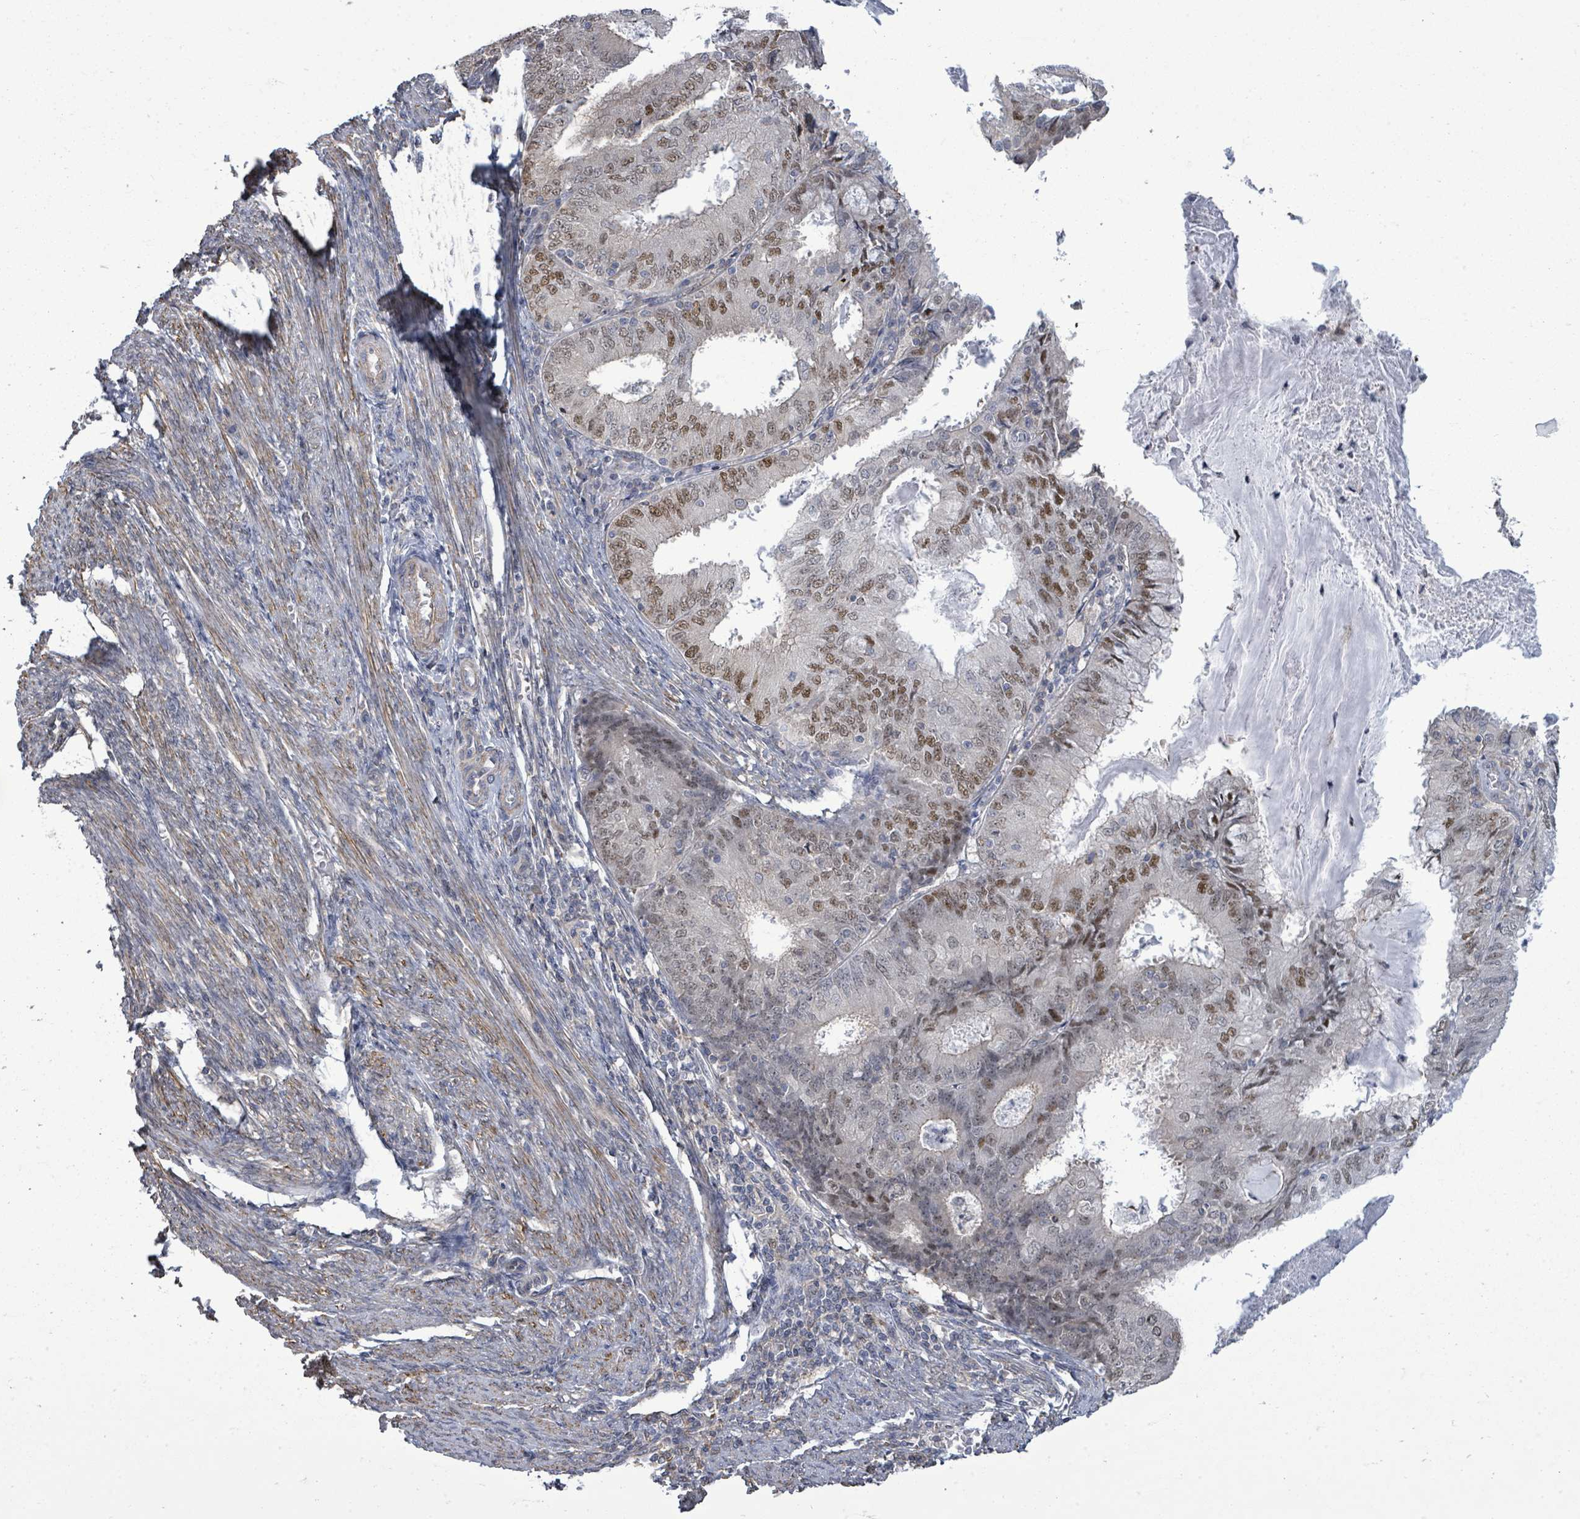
{"staining": {"intensity": "moderate", "quantity": "25%-75%", "location": "nuclear"}, "tissue": "endometrial cancer", "cell_type": "Tumor cells", "image_type": "cancer", "snomed": [{"axis": "morphology", "description": "Adenocarcinoma, NOS"}, {"axis": "topography", "description": "Endometrium"}], "caption": "Immunohistochemistry image of neoplastic tissue: adenocarcinoma (endometrial) stained using immunohistochemistry (IHC) exhibits medium levels of moderate protein expression localized specifically in the nuclear of tumor cells, appearing as a nuclear brown color.", "gene": "PAPSS1", "patient": {"sex": "female", "age": 57}}